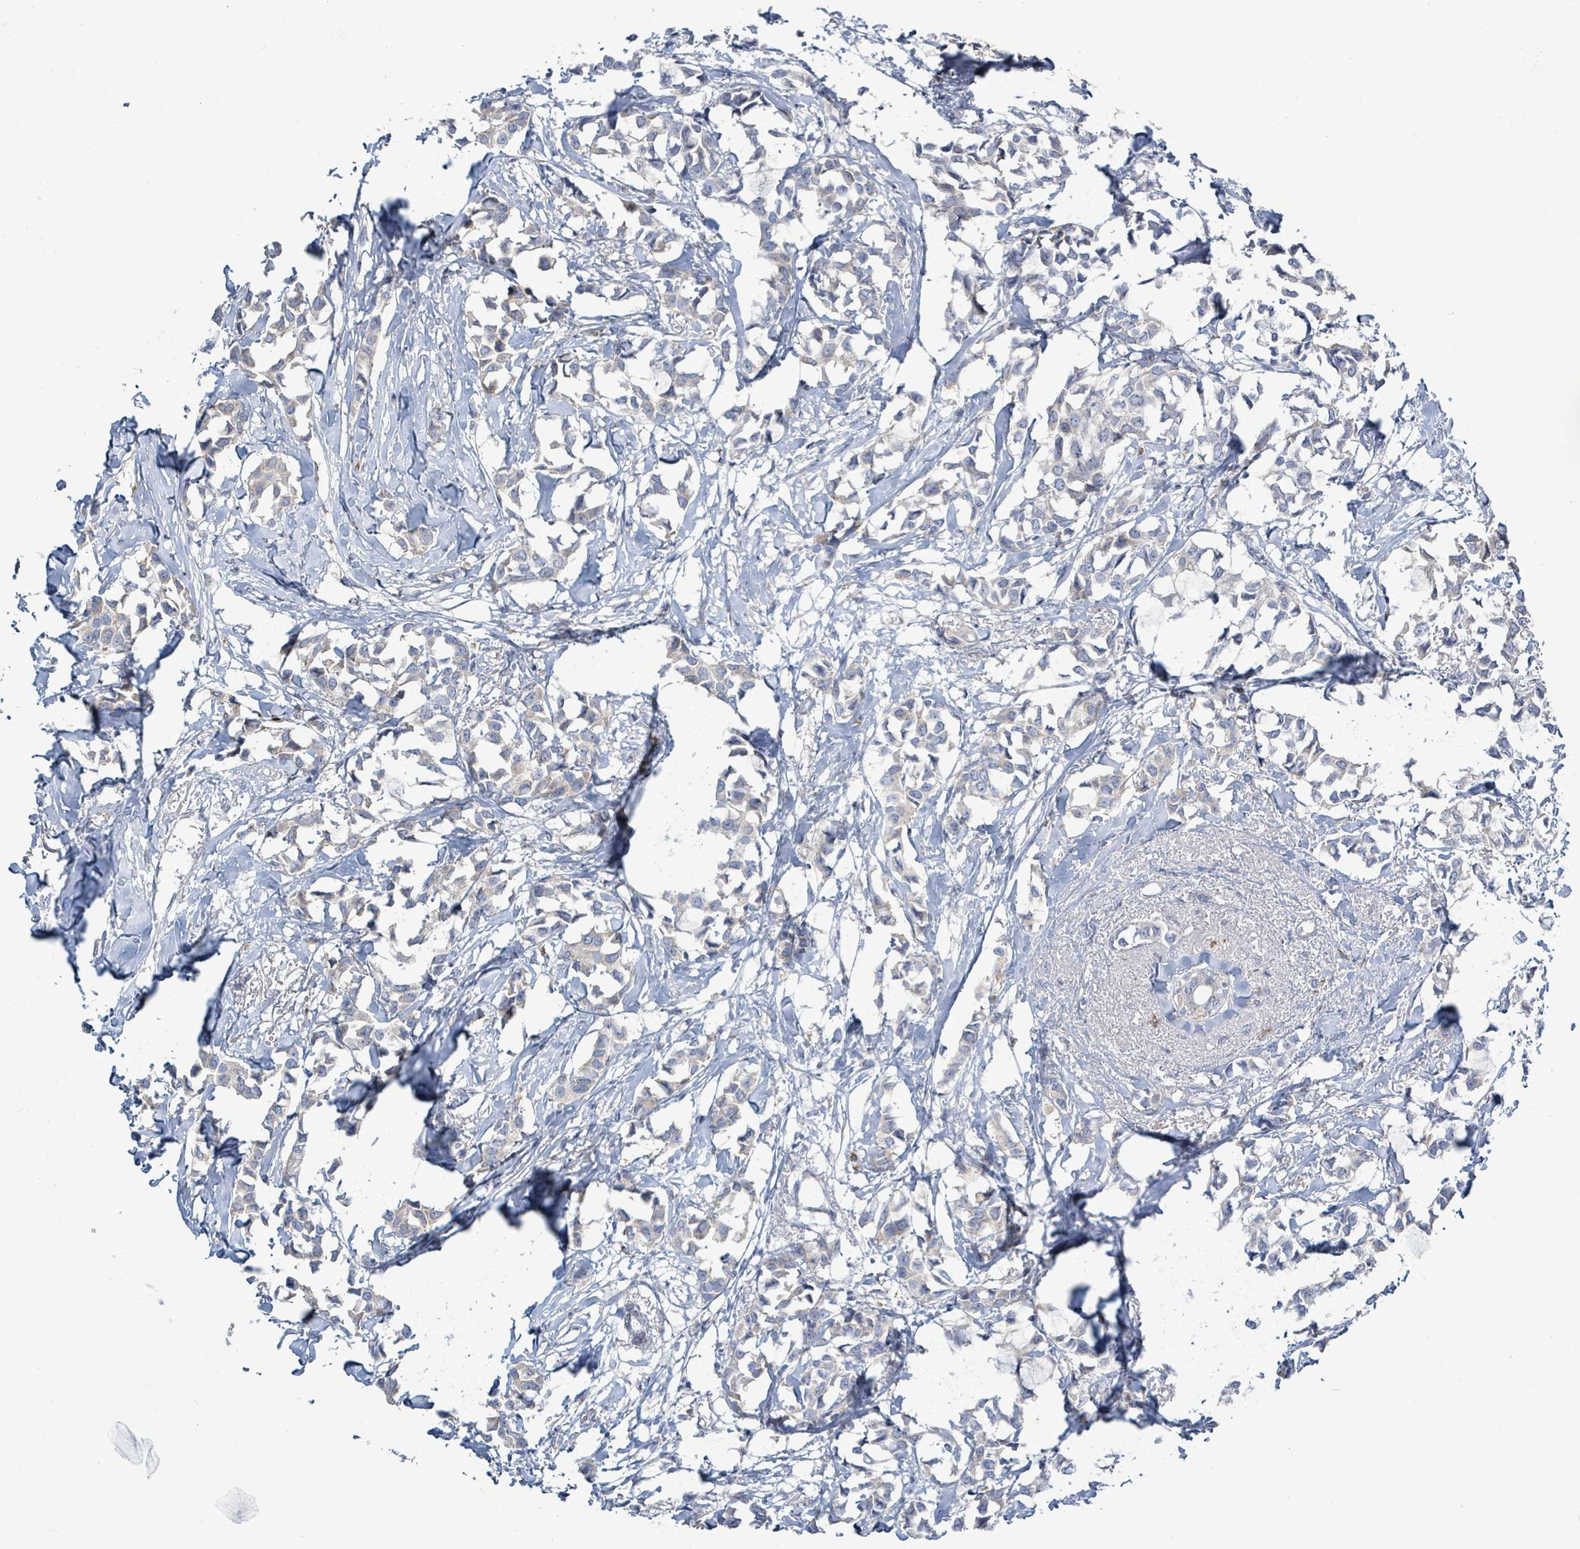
{"staining": {"intensity": "weak", "quantity": "<25%", "location": "cytoplasmic/membranous"}, "tissue": "breast cancer", "cell_type": "Tumor cells", "image_type": "cancer", "snomed": [{"axis": "morphology", "description": "Duct carcinoma"}, {"axis": "topography", "description": "Breast"}], "caption": "This photomicrograph is of invasive ductal carcinoma (breast) stained with immunohistochemistry (IHC) to label a protein in brown with the nuclei are counter-stained blue. There is no staining in tumor cells.", "gene": "SIRPB1", "patient": {"sex": "female", "age": 73}}